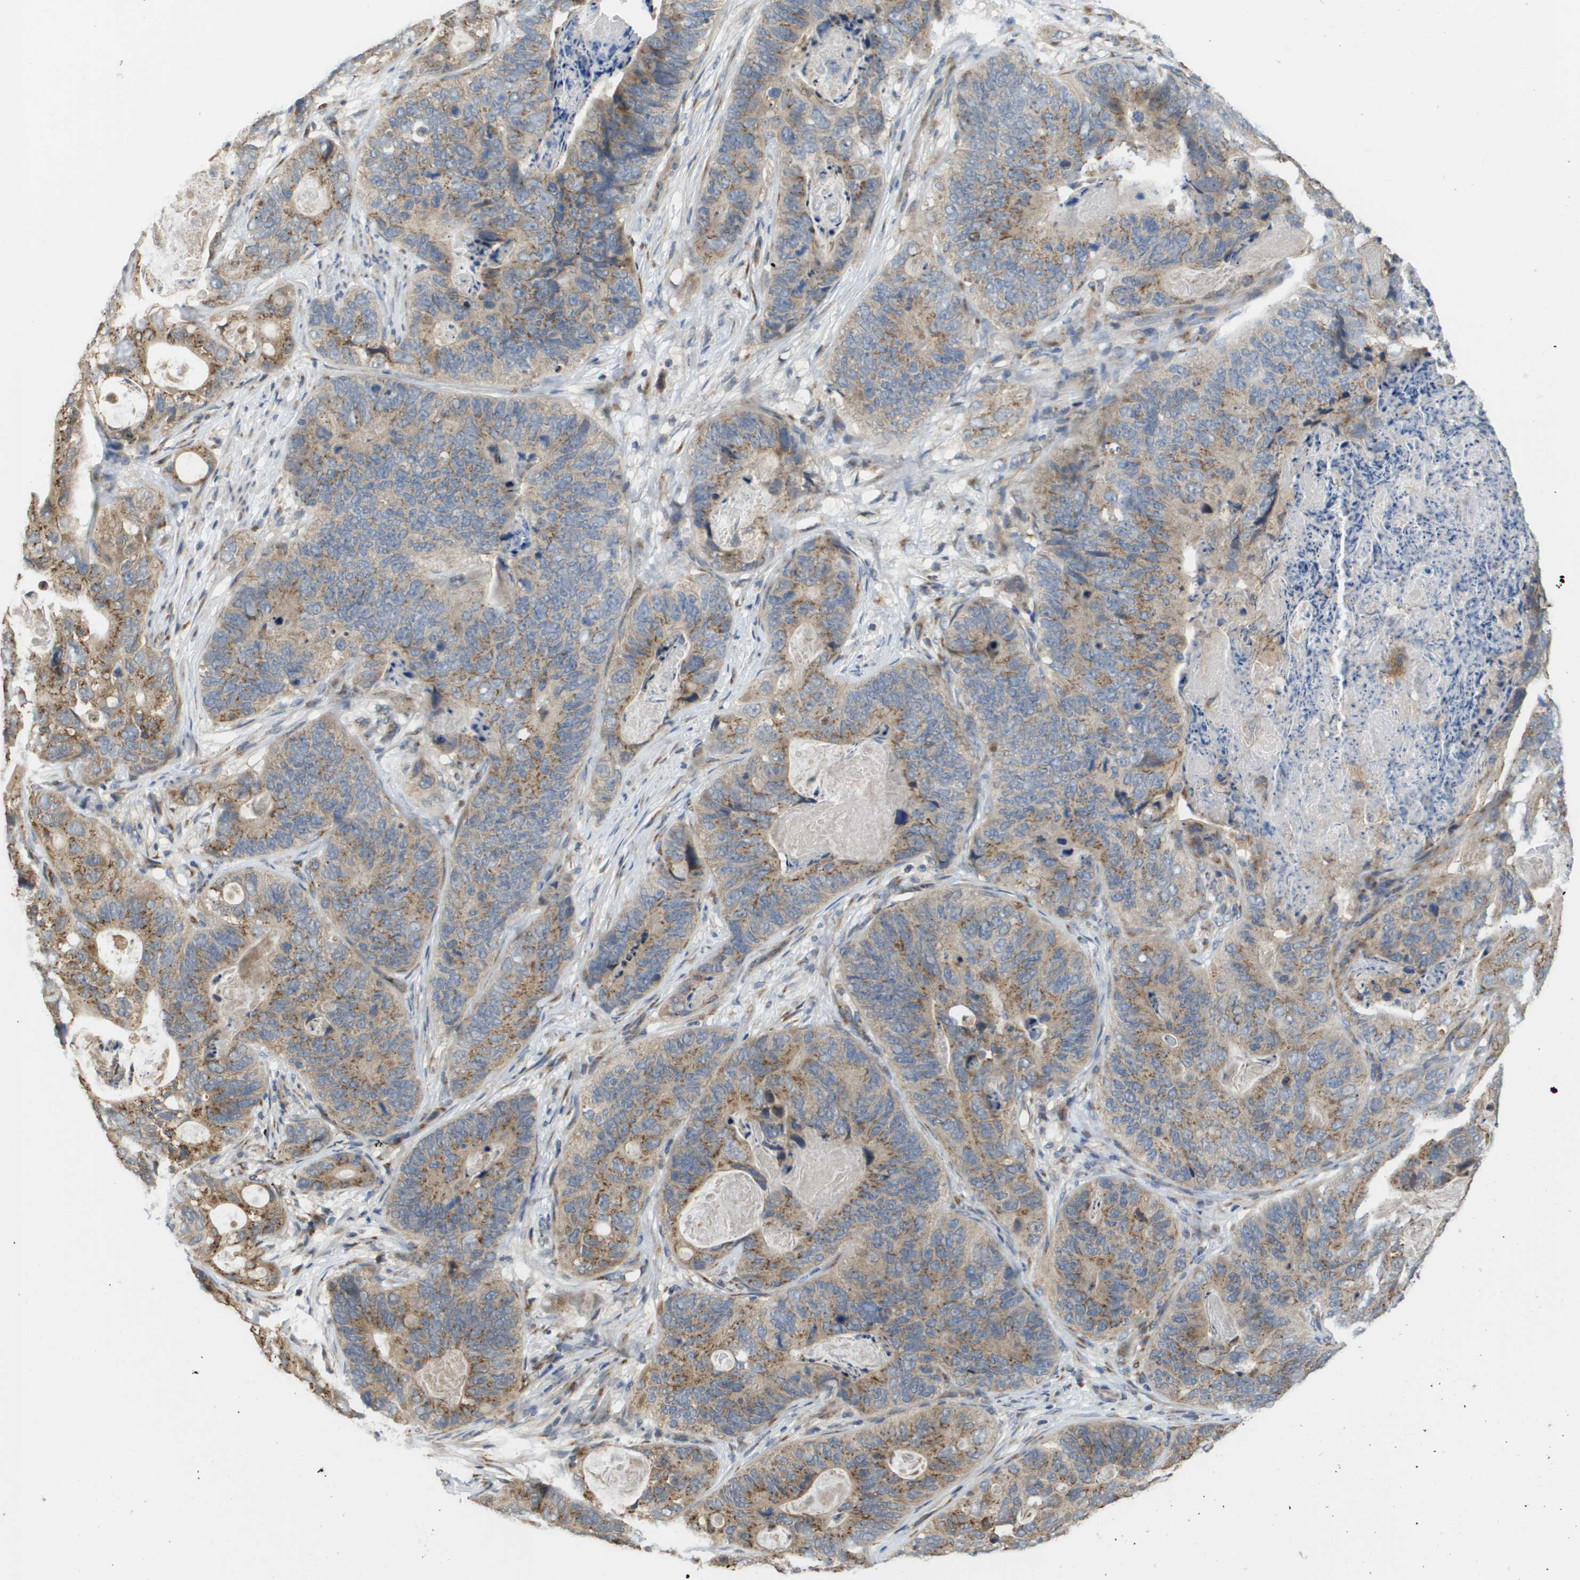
{"staining": {"intensity": "moderate", "quantity": ">75%", "location": "cytoplasmic/membranous"}, "tissue": "stomach cancer", "cell_type": "Tumor cells", "image_type": "cancer", "snomed": [{"axis": "morphology", "description": "Adenocarcinoma, NOS"}, {"axis": "topography", "description": "Stomach"}], "caption": "An image of adenocarcinoma (stomach) stained for a protein reveals moderate cytoplasmic/membranous brown staining in tumor cells. (IHC, brightfield microscopy, high magnification).", "gene": "PCK1", "patient": {"sex": "female", "age": 89}}